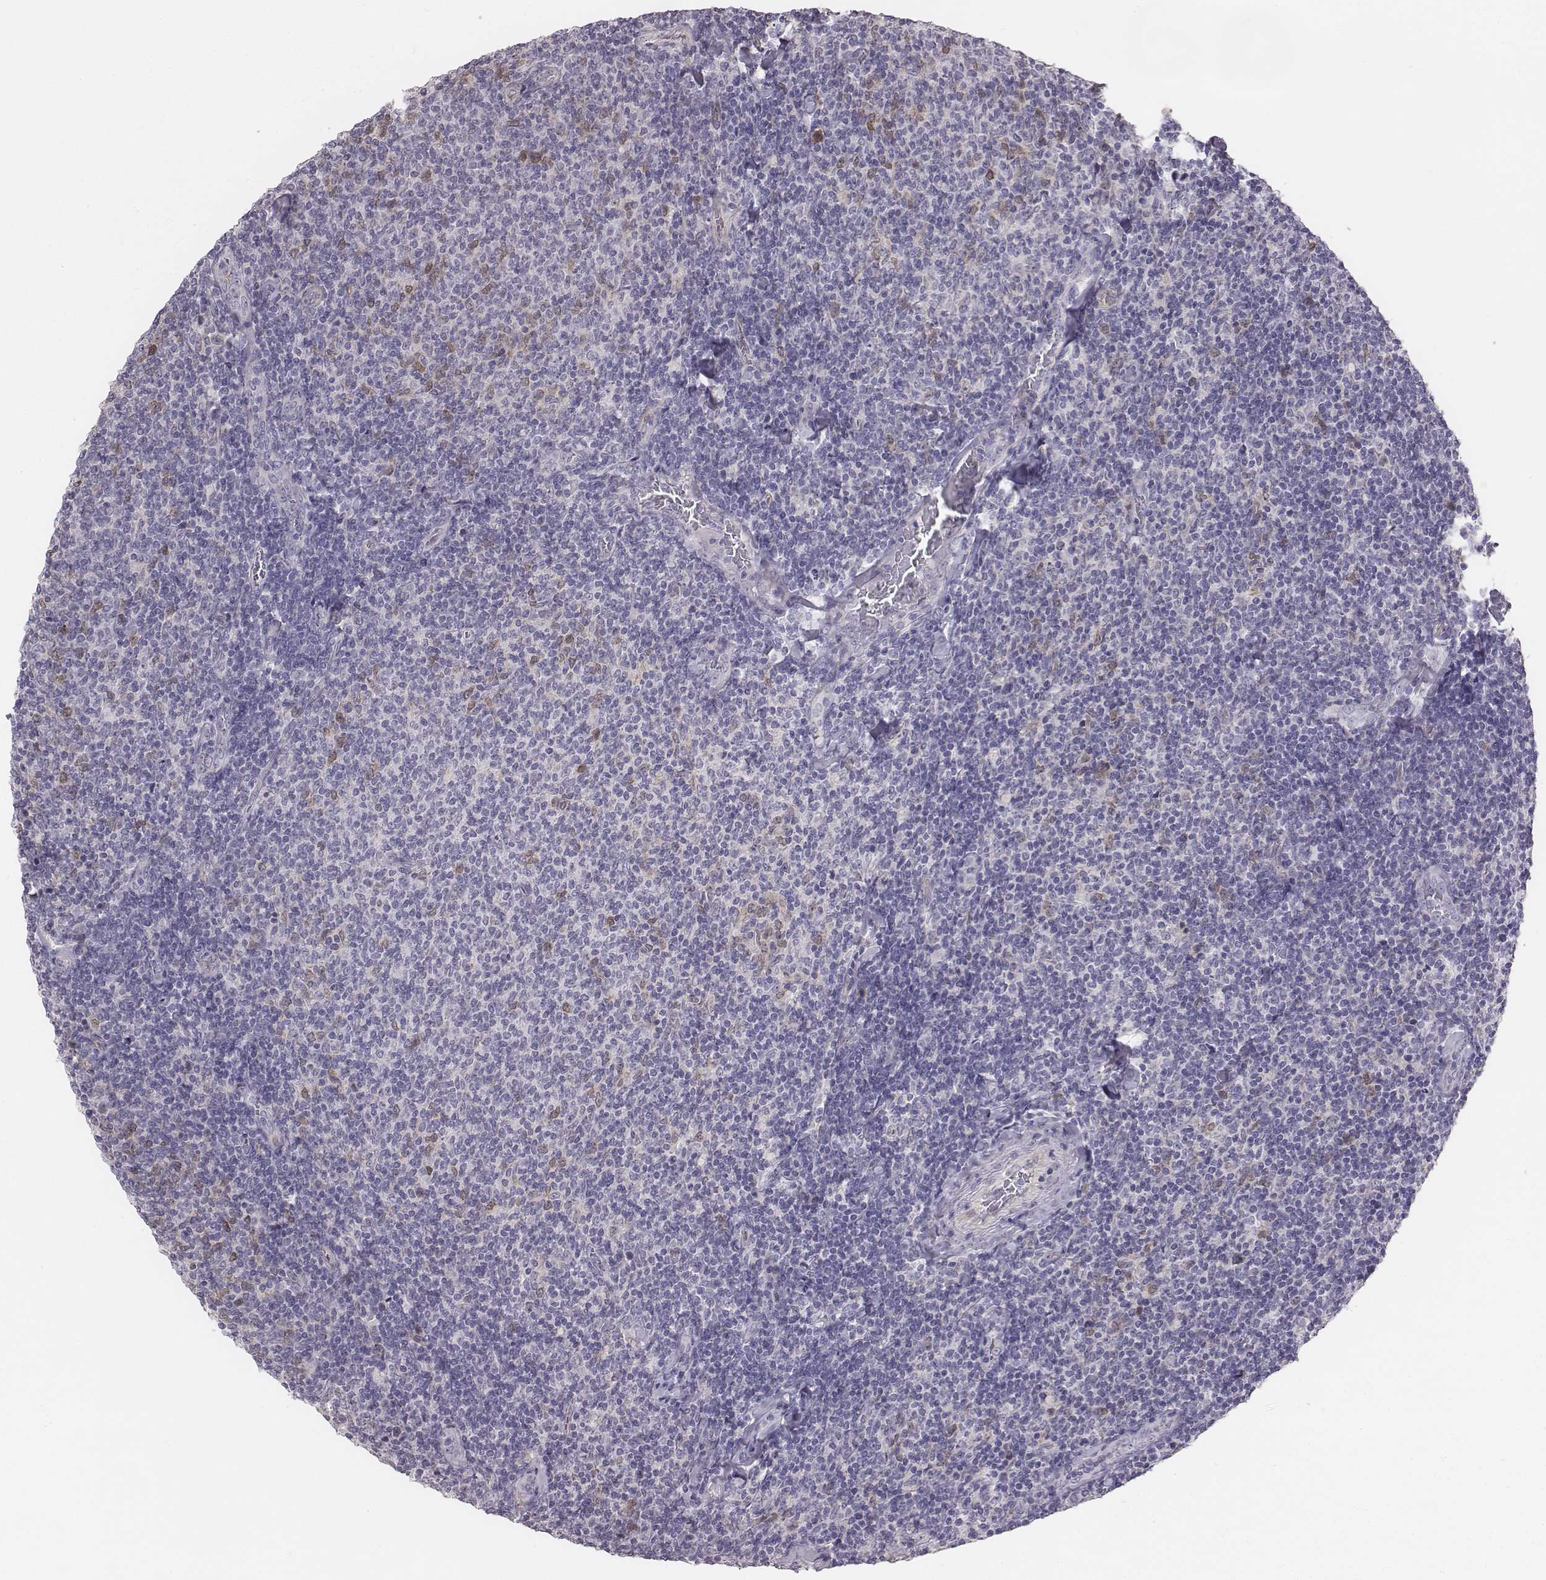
{"staining": {"intensity": "weak", "quantity": "<25%", "location": "nuclear"}, "tissue": "lymphoma", "cell_type": "Tumor cells", "image_type": "cancer", "snomed": [{"axis": "morphology", "description": "Malignant lymphoma, non-Hodgkin's type, Low grade"}, {"axis": "topography", "description": "Lymph node"}], "caption": "Immunohistochemical staining of malignant lymphoma, non-Hodgkin's type (low-grade) displays no significant positivity in tumor cells.", "gene": "PBK", "patient": {"sex": "male", "age": 52}}